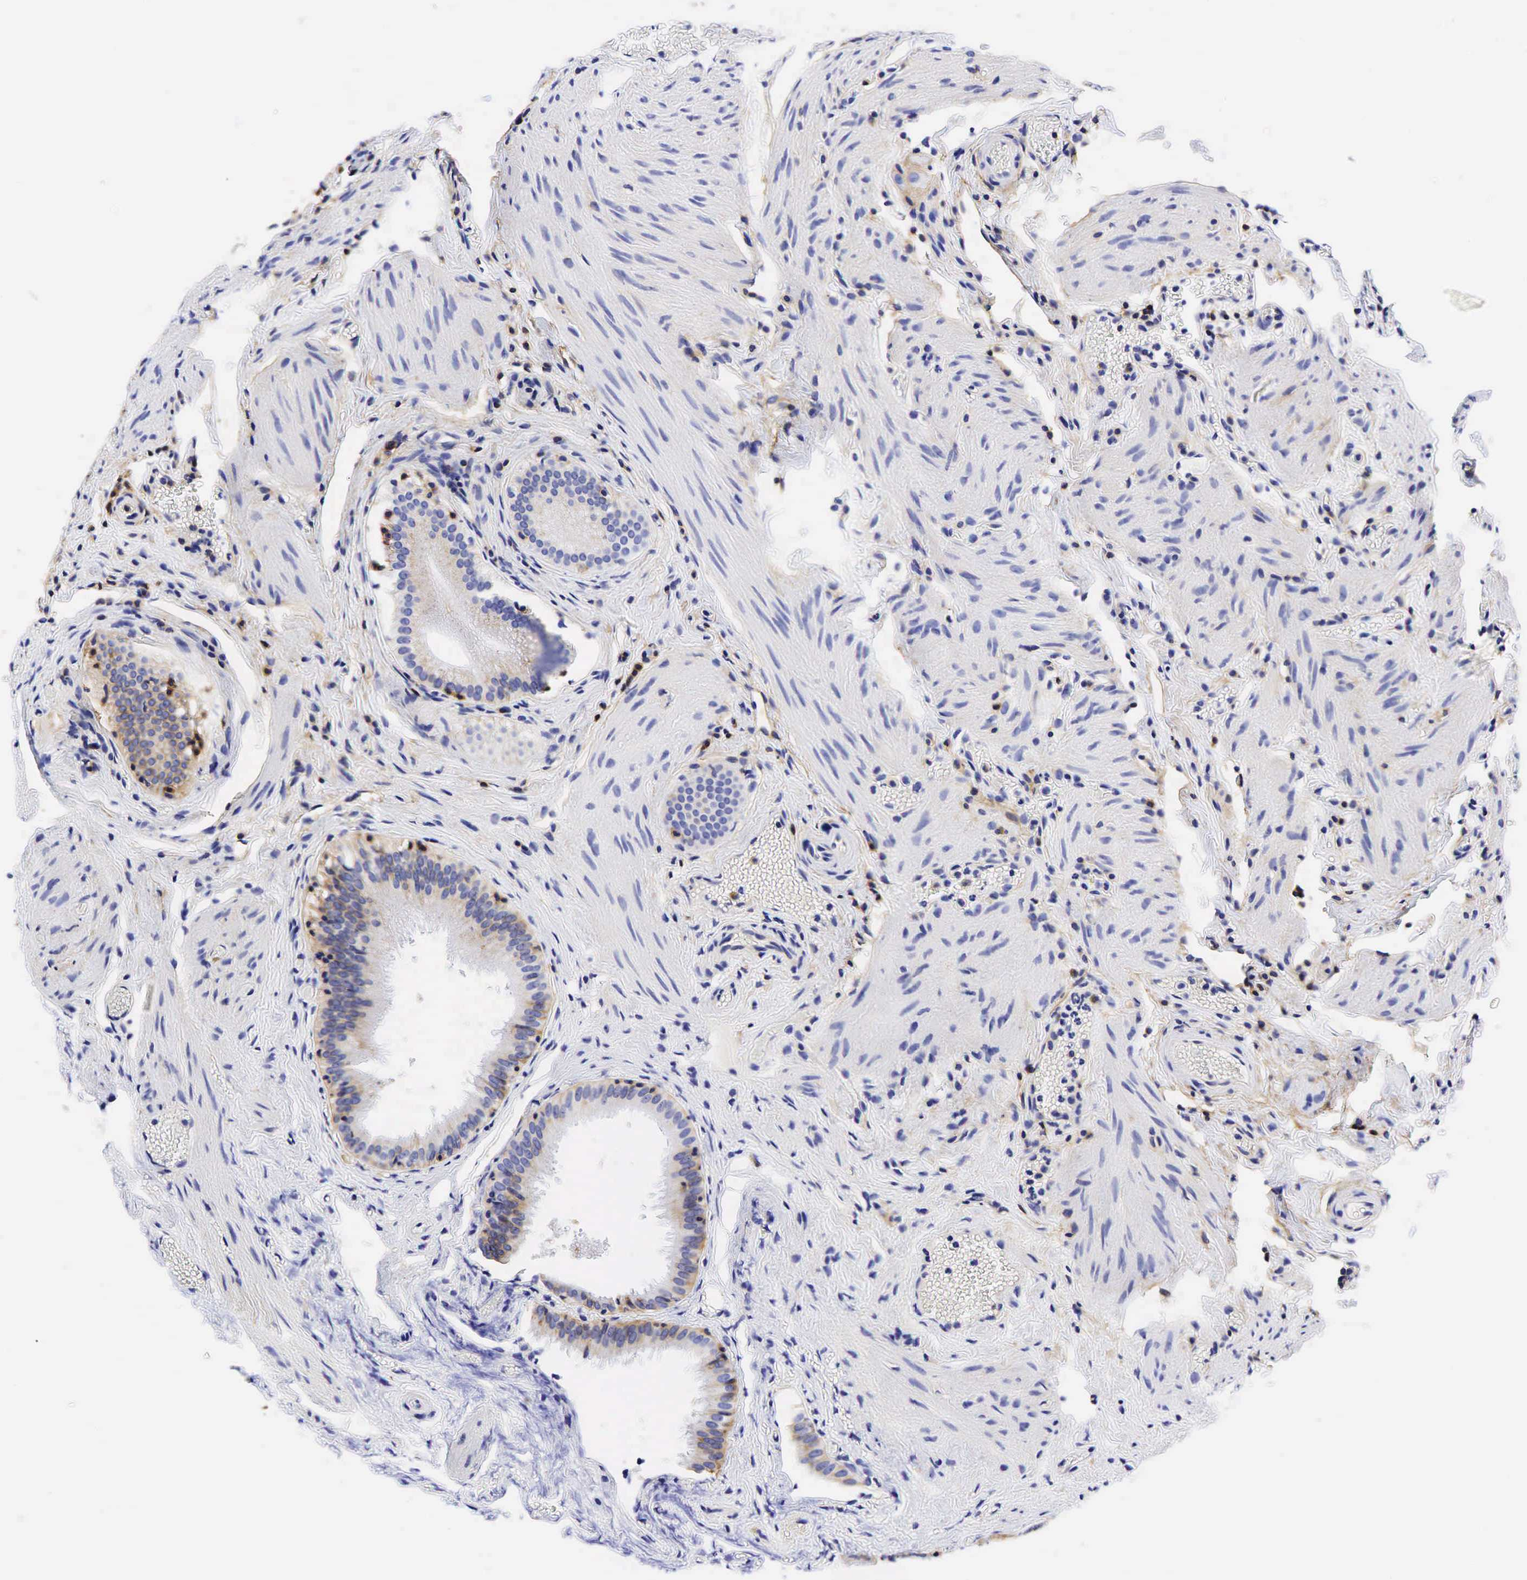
{"staining": {"intensity": "weak", "quantity": "25%-75%", "location": "cytoplasmic/membranous"}, "tissue": "gallbladder", "cell_type": "Glandular cells", "image_type": "normal", "snomed": [{"axis": "morphology", "description": "Normal tissue, NOS"}, {"axis": "topography", "description": "Gallbladder"}], "caption": "A brown stain labels weak cytoplasmic/membranous positivity of a protein in glandular cells of benign human gallbladder.", "gene": "CD99", "patient": {"sex": "female", "age": 44}}